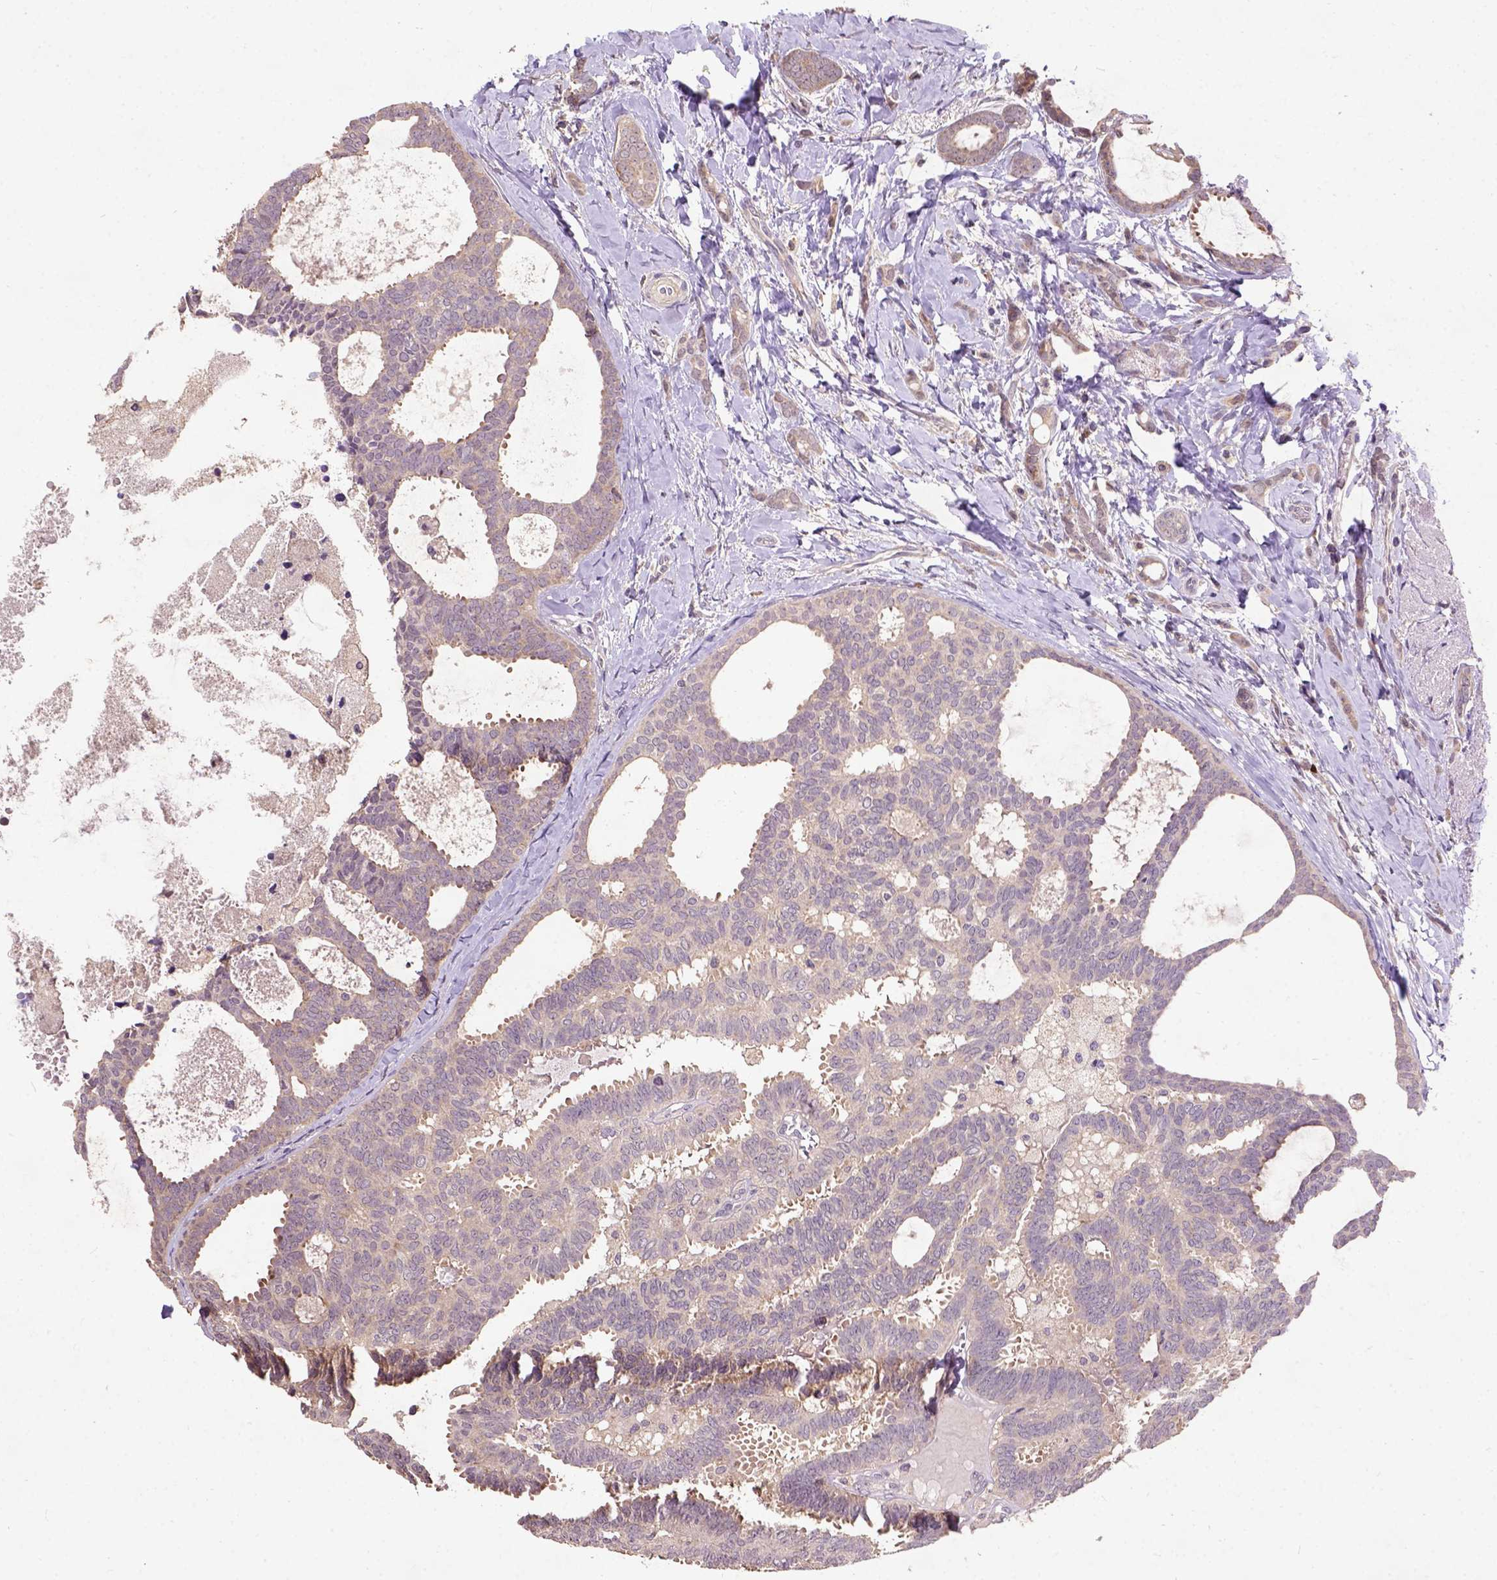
{"staining": {"intensity": "negative", "quantity": "none", "location": "none"}, "tissue": "breast cancer", "cell_type": "Tumor cells", "image_type": "cancer", "snomed": [{"axis": "morphology", "description": "Intraductal carcinoma, in situ"}, {"axis": "morphology", "description": "Duct carcinoma"}, {"axis": "morphology", "description": "Lobular carcinoma, in situ"}, {"axis": "topography", "description": "Breast"}], "caption": "There is no significant expression in tumor cells of breast cancer. Nuclei are stained in blue.", "gene": "KBTBD8", "patient": {"sex": "female", "age": 44}}